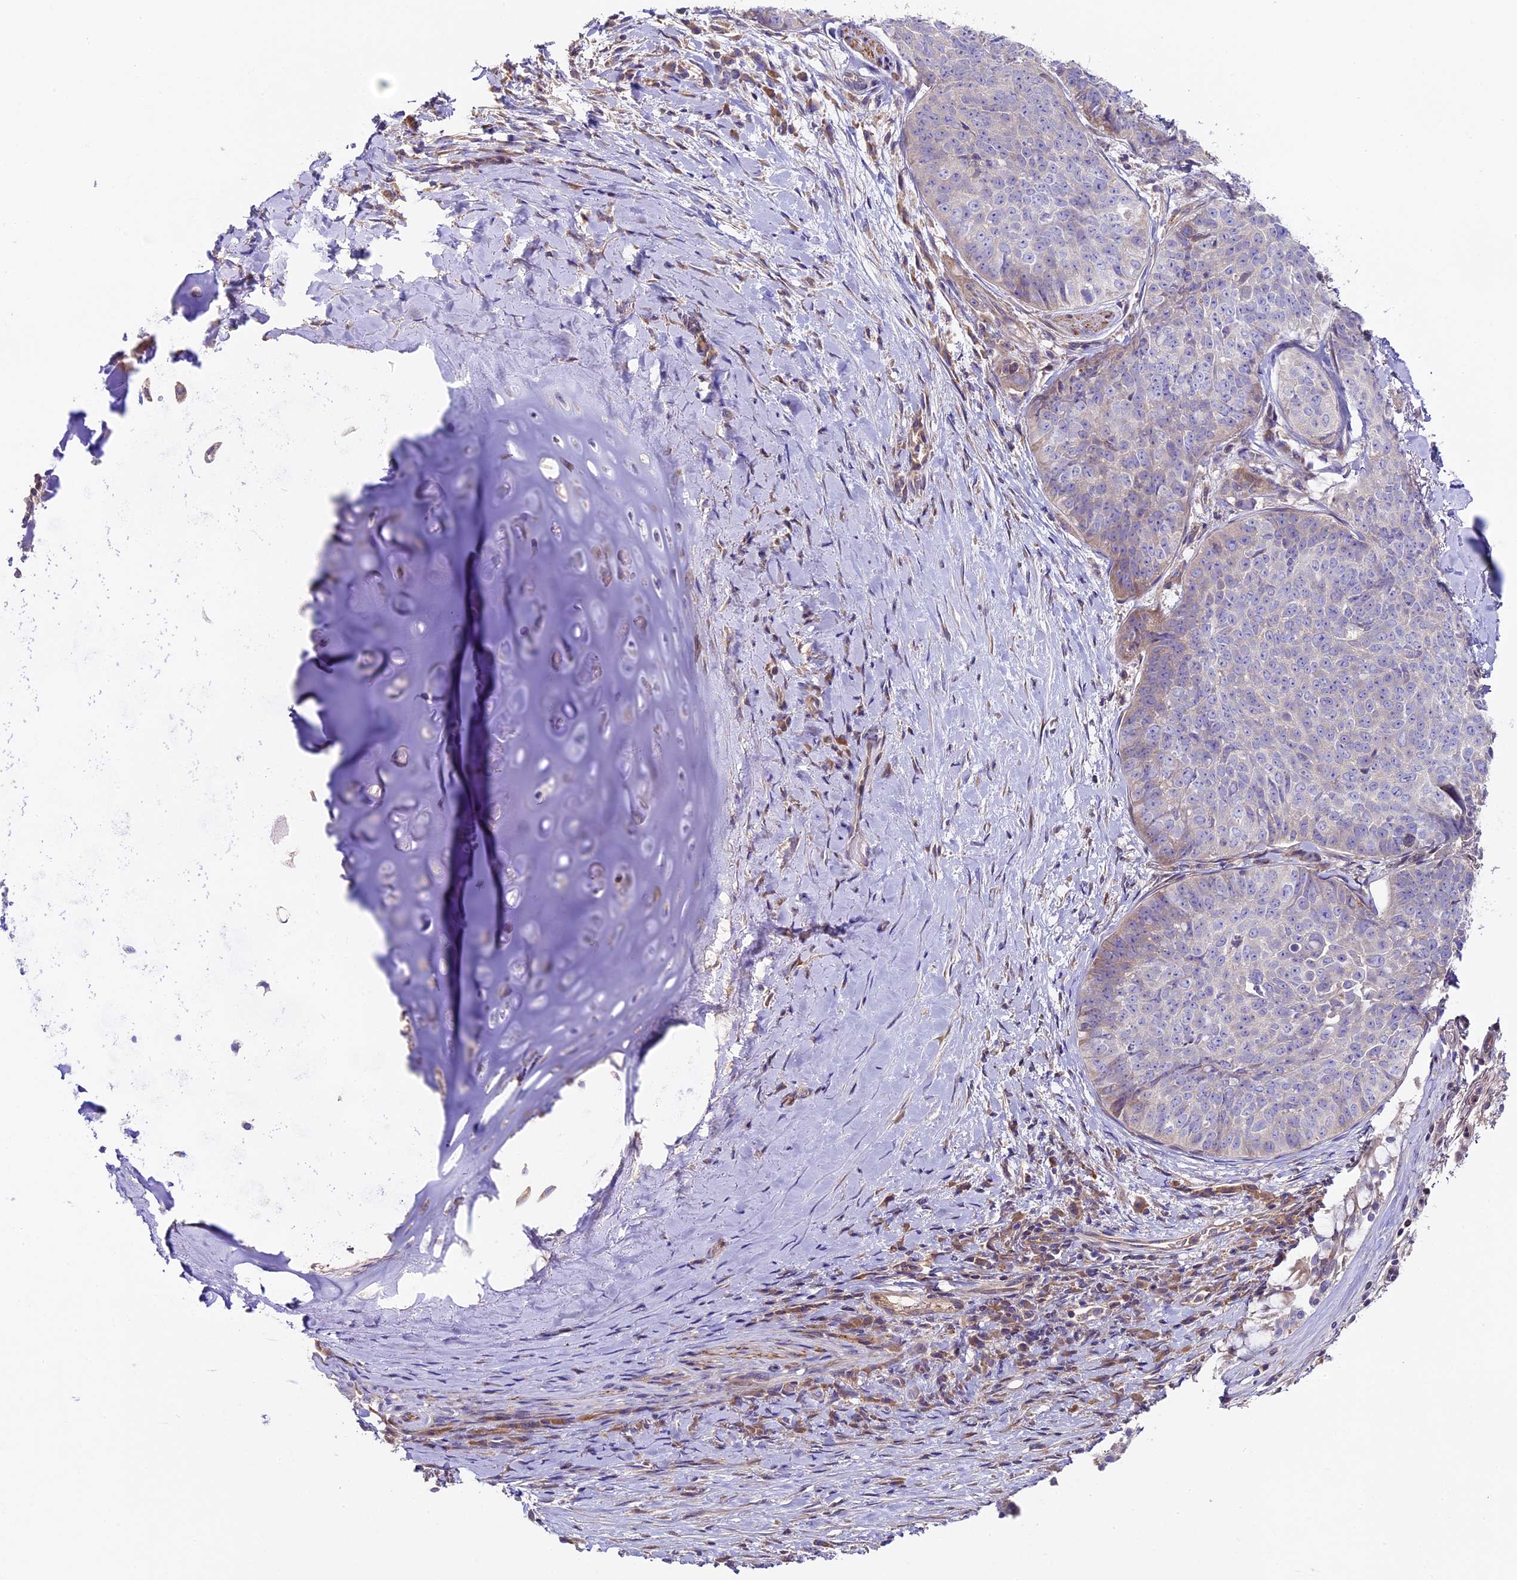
{"staining": {"intensity": "negative", "quantity": "none", "location": "none"}, "tissue": "adipose tissue", "cell_type": "Adipocytes", "image_type": "normal", "snomed": [{"axis": "morphology", "description": "Normal tissue, NOS"}, {"axis": "morphology", "description": "Squamous cell carcinoma, NOS"}, {"axis": "topography", "description": "Bronchus"}, {"axis": "topography", "description": "Lung"}], "caption": "Immunohistochemical staining of unremarkable human adipose tissue reveals no significant staining in adipocytes. The staining is performed using DAB brown chromogen with nuclei counter-stained in using hematoxylin.", "gene": "PIGU", "patient": {"sex": "male", "age": 64}}